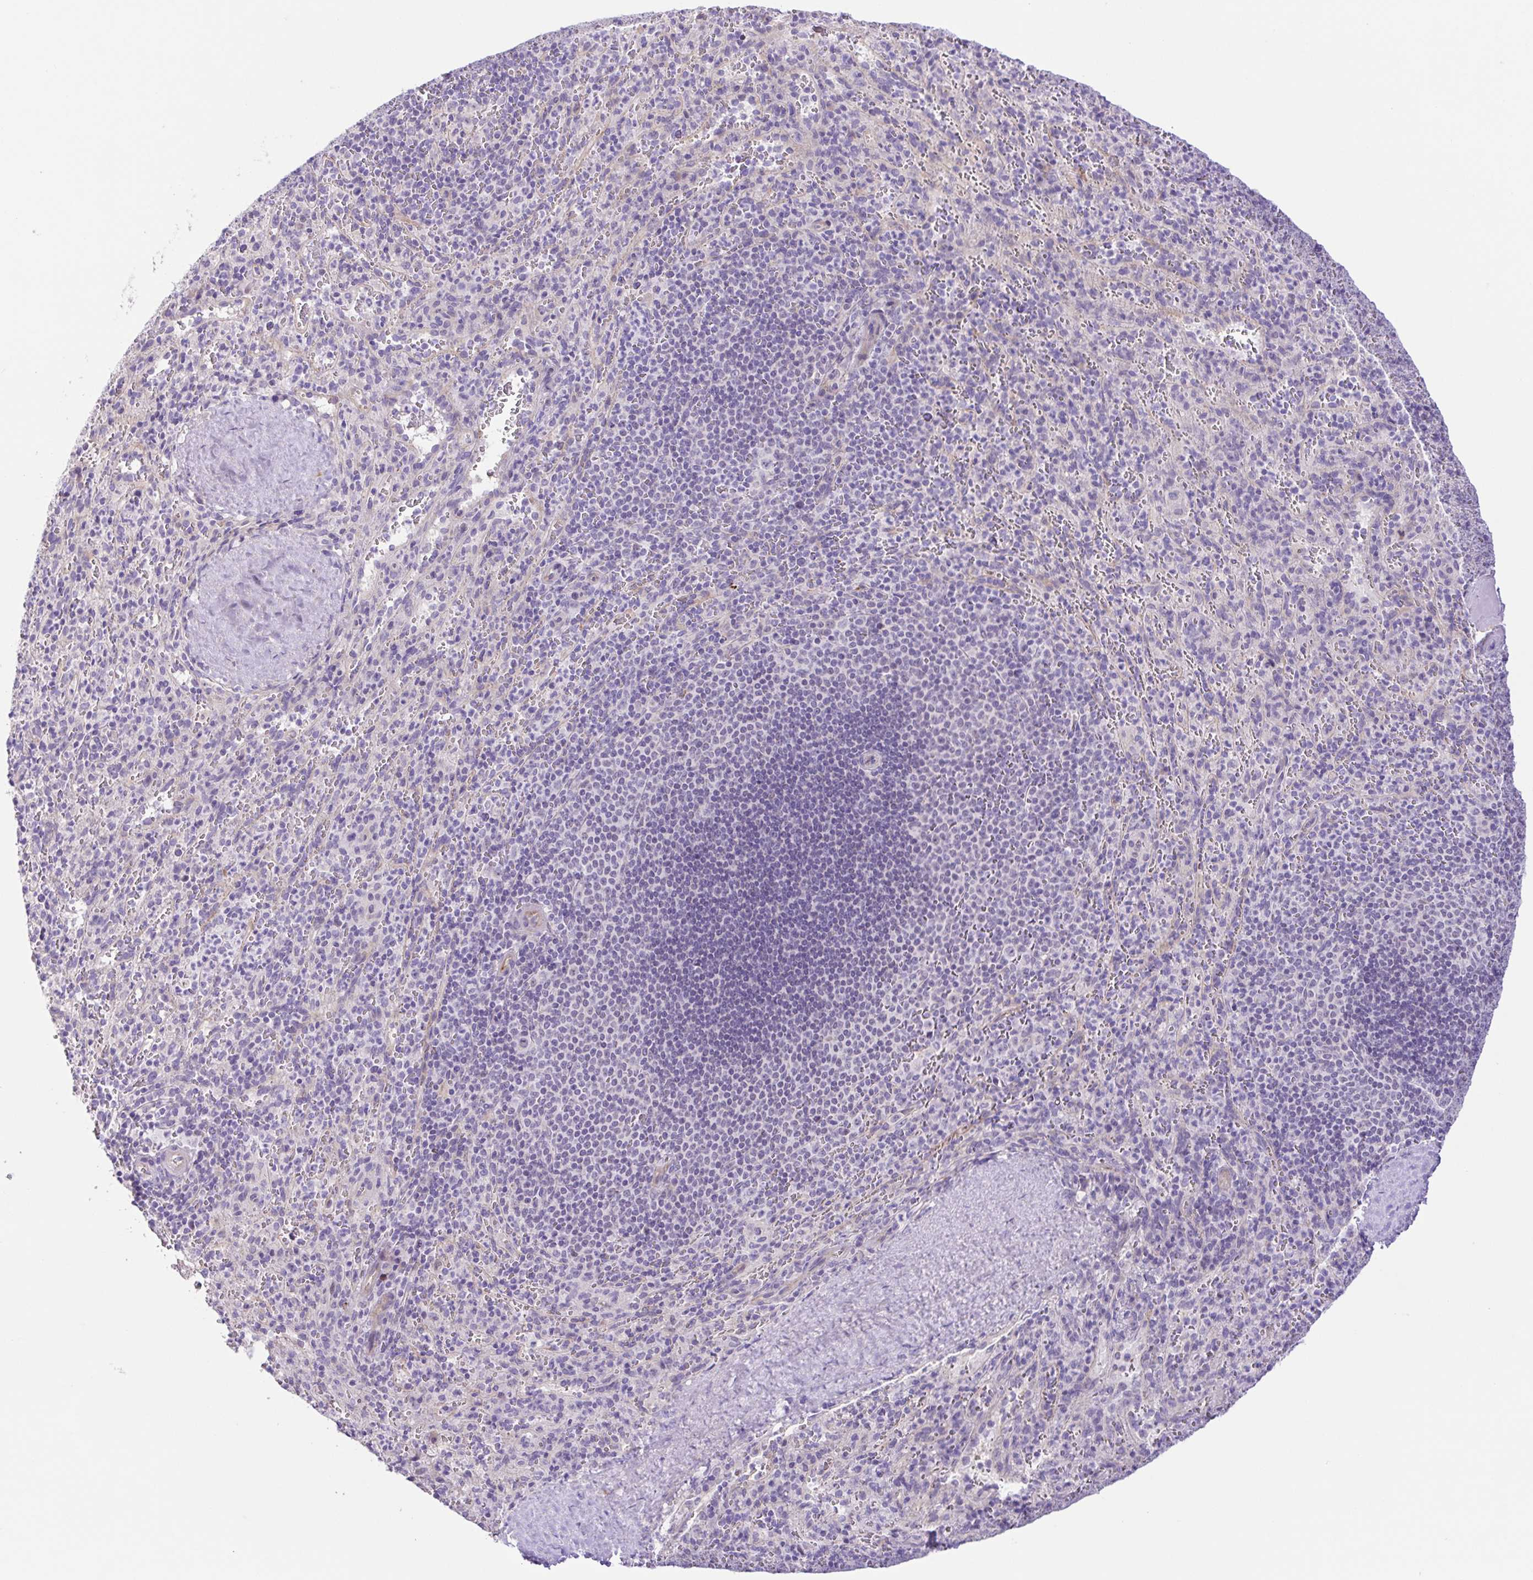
{"staining": {"intensity": "negative", "quantity": "none", "location": "none"}, "tissue": "spleen", "cell_type": "Cells in red pulp", "image_type": "normal", "snomed": [{"axis": "morphology", "description": "Normal tissue, NOS"}, {"axis": "topography", "description": "Spleen"}], "caption": "The micrograph shows no significant staining in cells in red pulp of spleen.", "gene": "DCLK2", "patient": {"sex": "male", "age": 57}}